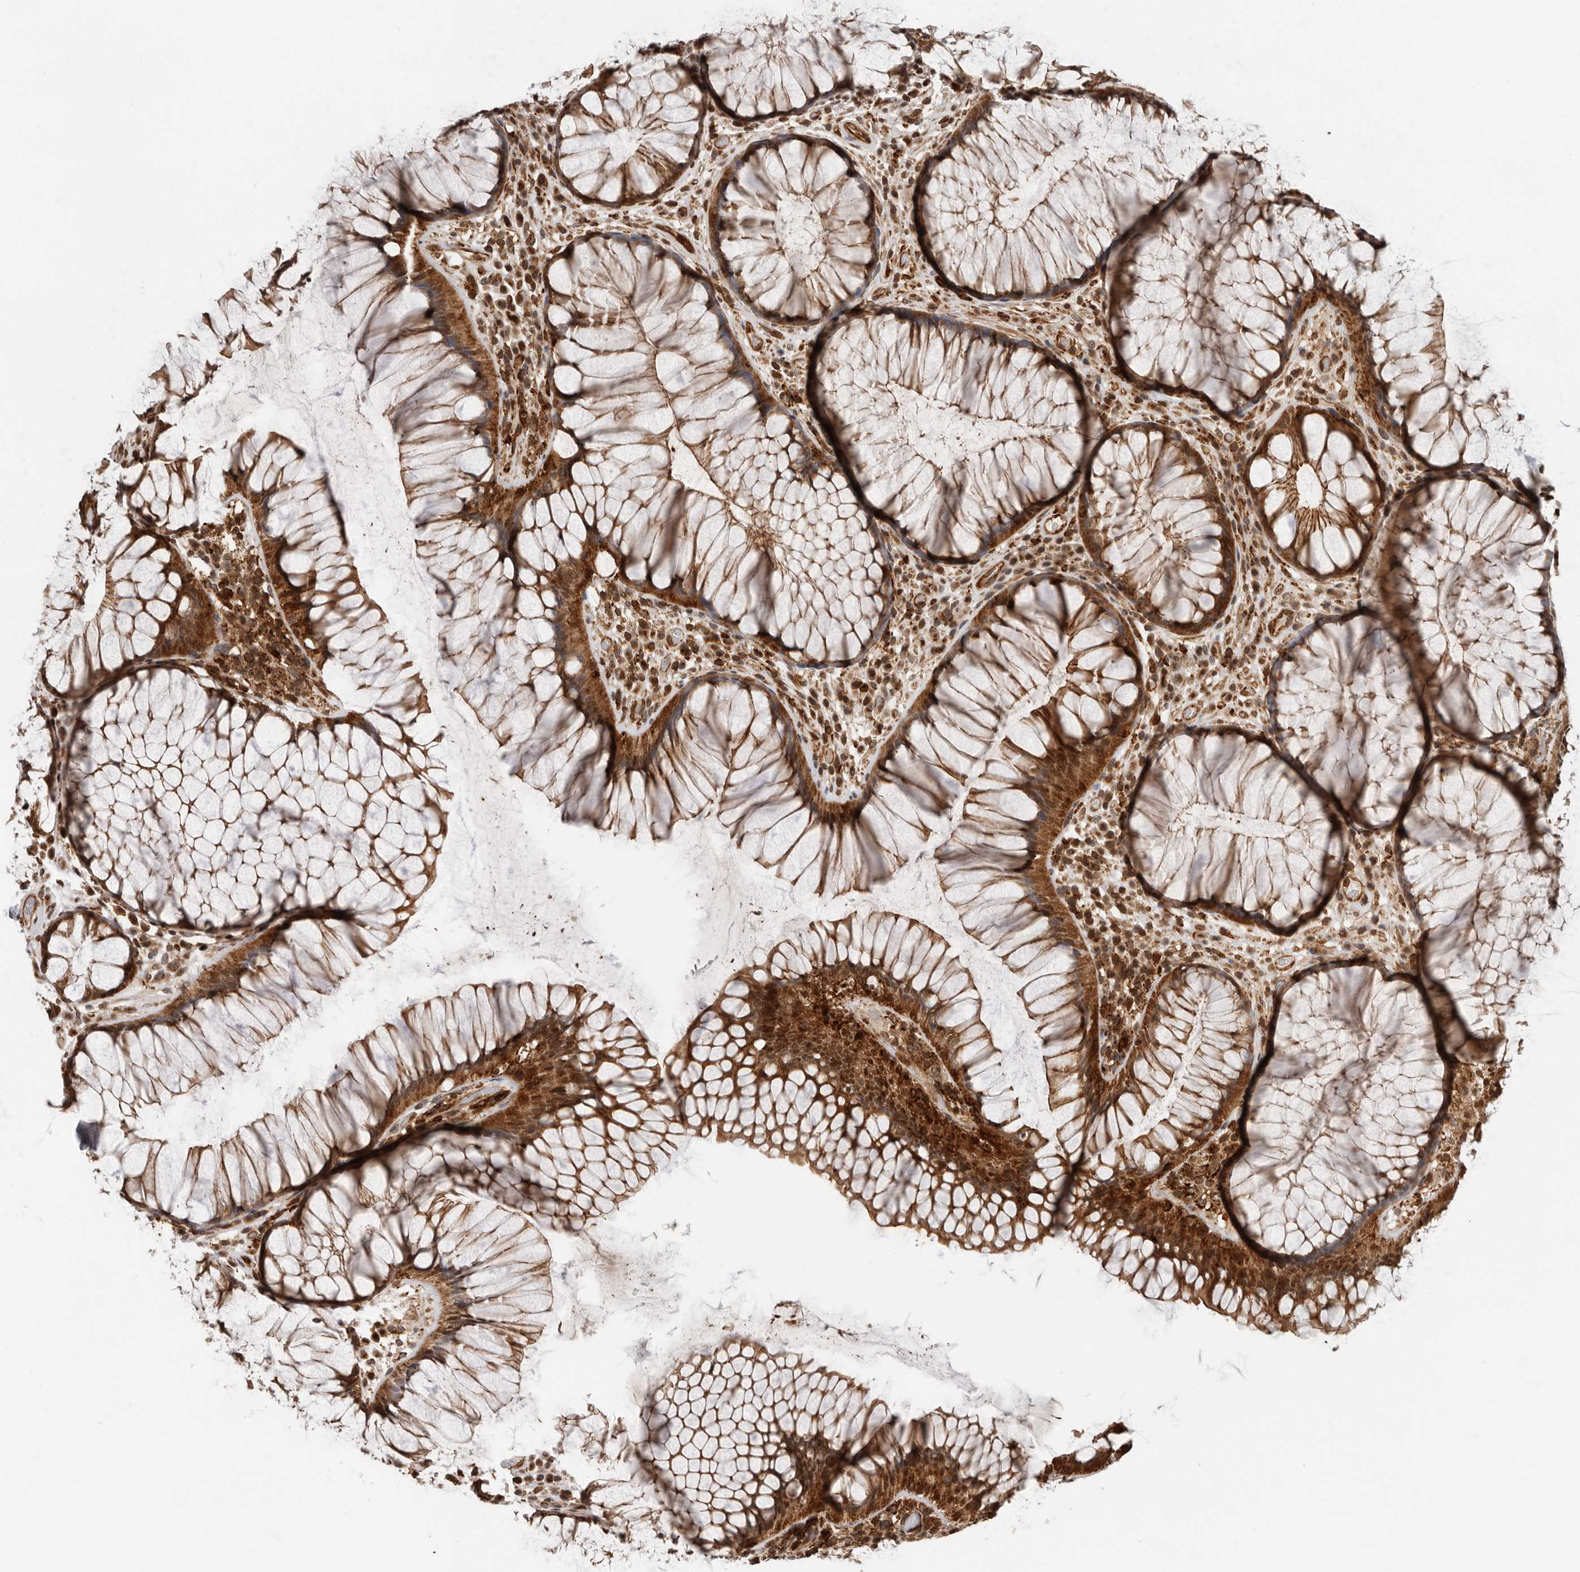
{"staining": {"intensity": "strong", "quantity": ">75%", "location": "cytoplasmic/membranous,nuclear"}, "tissue": "rectum", "cell_type": "Glandular cells", "image_type": "normal", "snomed": [{"axis": "morphology", "description": "Normal tissue, NOS"}, {"axis": "topography", "description": "Rectum"}], "caption": "A photomicrograph showing strong cytoplasmic/membranous,nuclear expression in approximately >75% of glandular cells in benign rectum, as visualized by brown immunohistochemical staining.", "gene": "RNF157", "patient": {"sex": "male", "age": 51}}